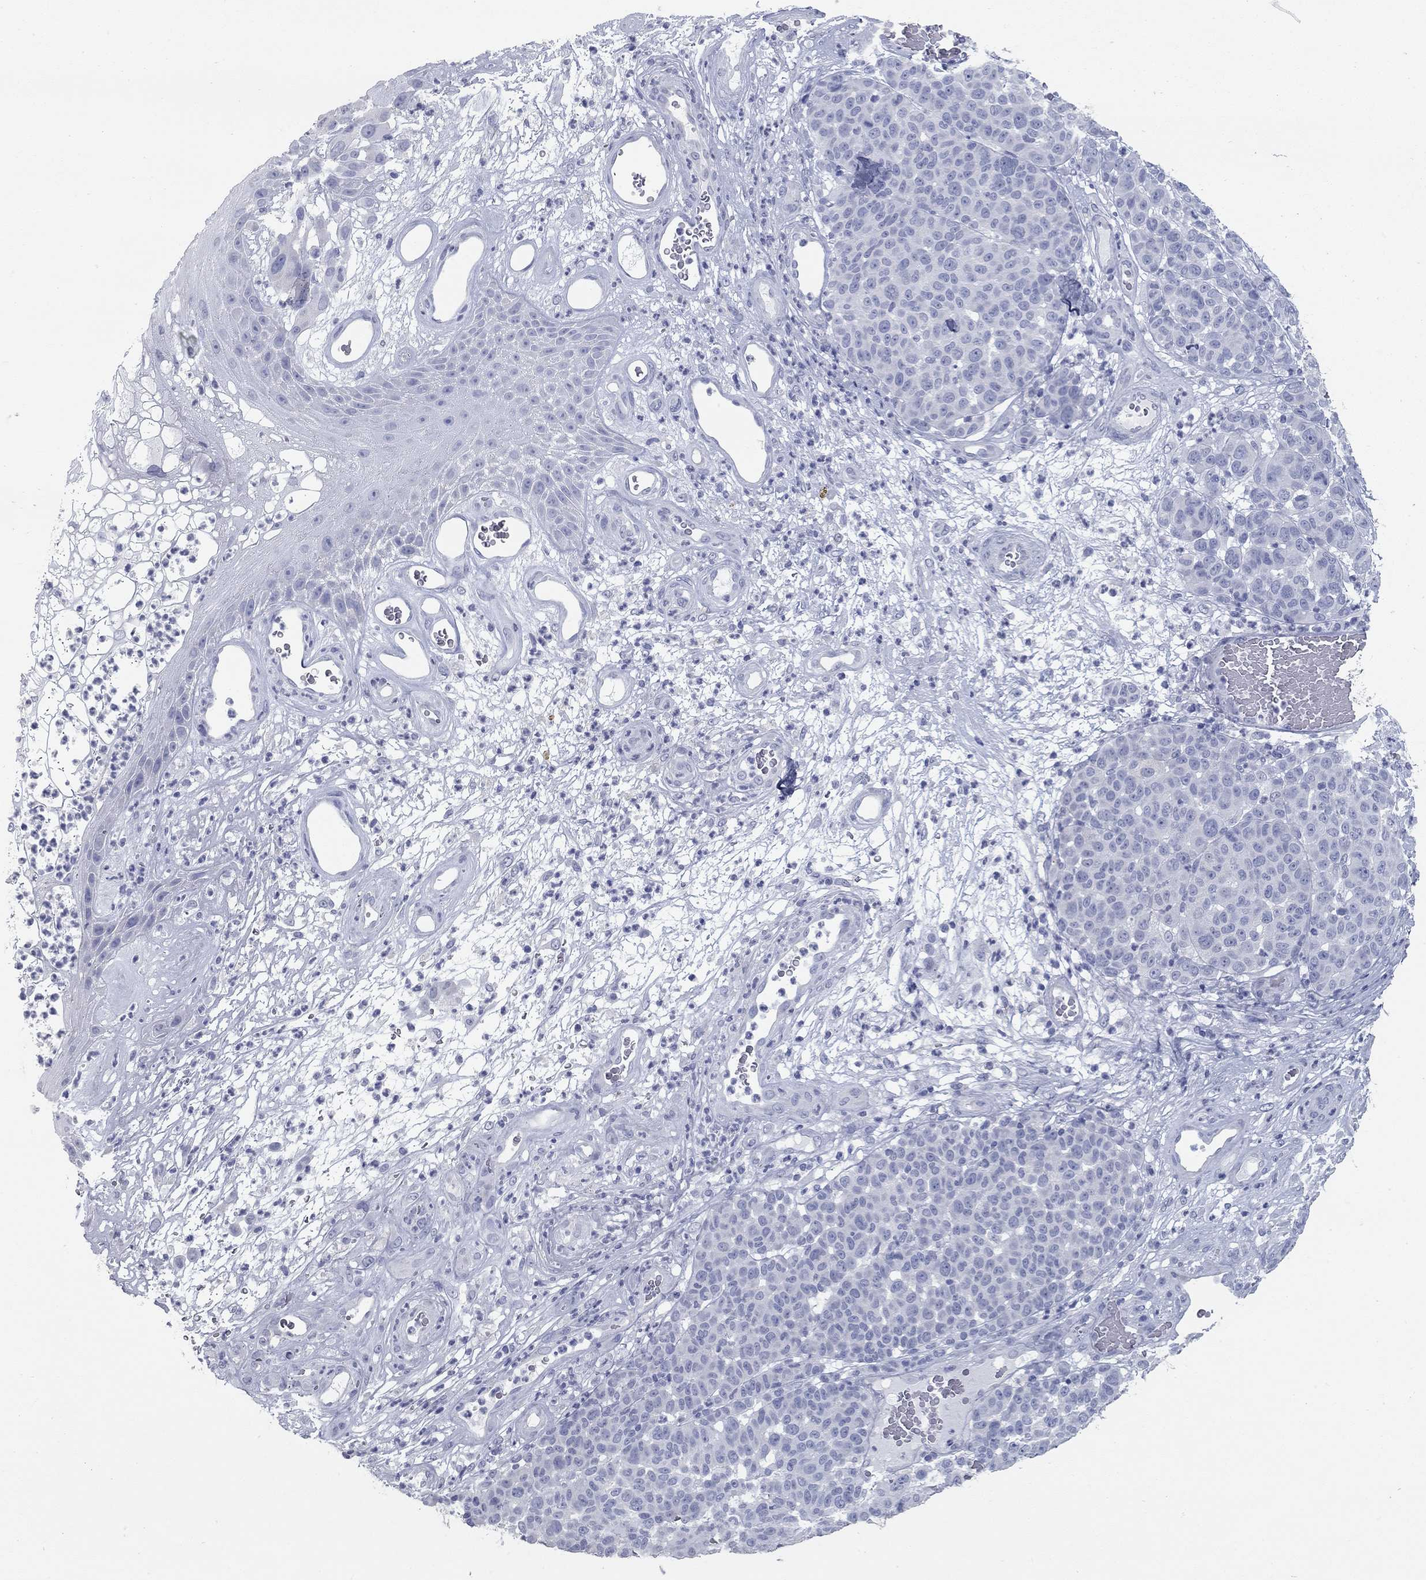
{"staining": {"intensity": "negative", "quantity": "none", "location": "none"}, "tissue": "melanoma", "cell_type": "Tumor cells", "image_type": "cancer", "snomed": [{"axis": "morphology", "description": "Malignant melanoma, NOS"}, {"axis": "topography", "description": "Skin"}], "caption": "Immunohistochemical staining of melanoma reveals no significant expression in tumor cells.", "gene": "TAC1", "patient": {"sex": "male", "age": 59}}